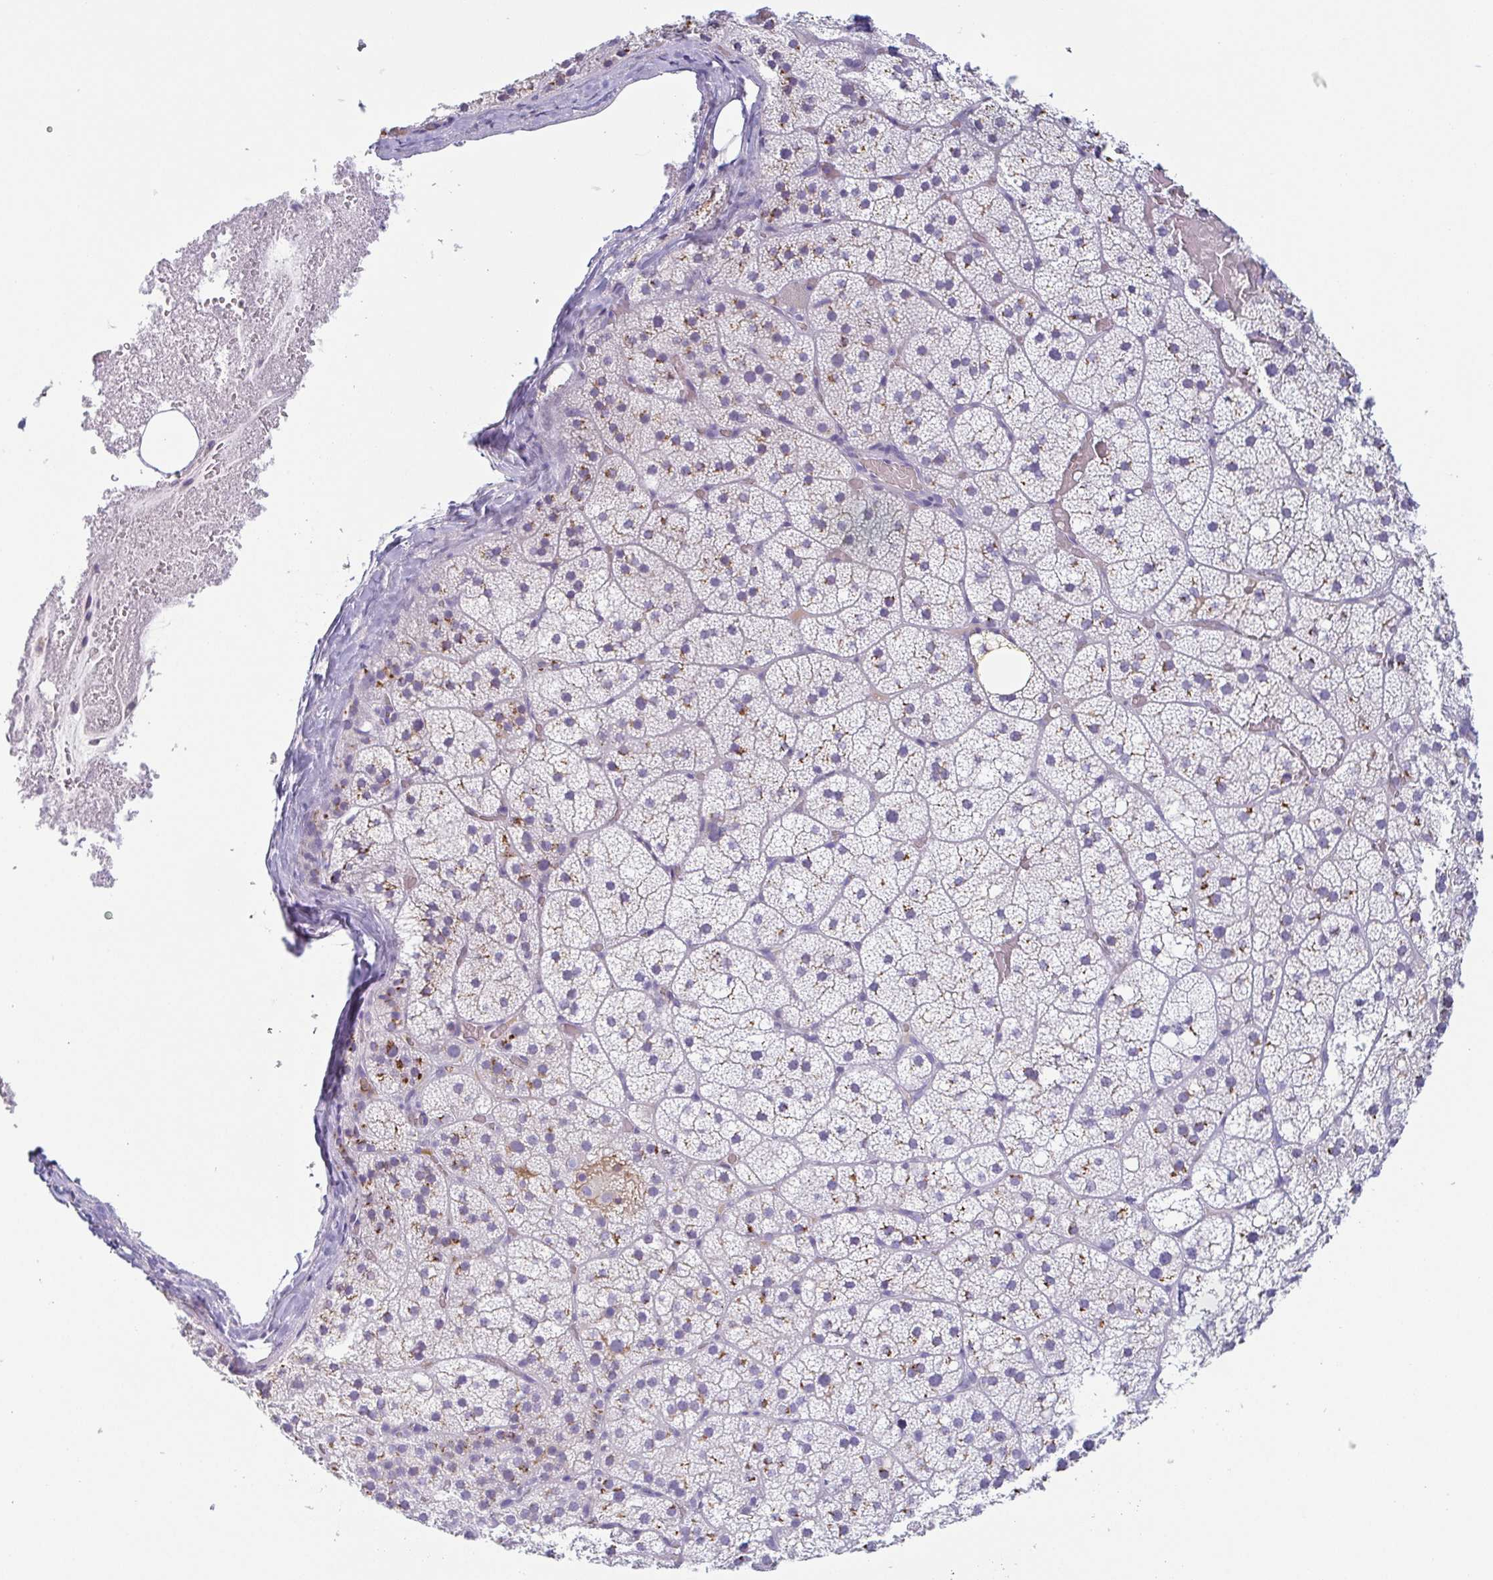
{"staining": {"intensity": "moderate", "quantity": "25%-75%", "location": "cytoplasmic/membranous"}, "tissue": "adrenal gland", "cell_type": "Glandular cells", "image_type": "normal", "snomed": [{"axis": "morphology", "description": "Normal tissue, NOS"}, {"axis": "topography", "description": "Adrenal gland"}], "caption": "Immunohistochemical staining of unremarkable human adrenal gland reveals medium levels of moderate cytoplasmic/membranous positivity in approximately 25%-75% of glandular cells.", "gene": "LDLRAD1", "patient": {"sex": "male", "age": 53}}